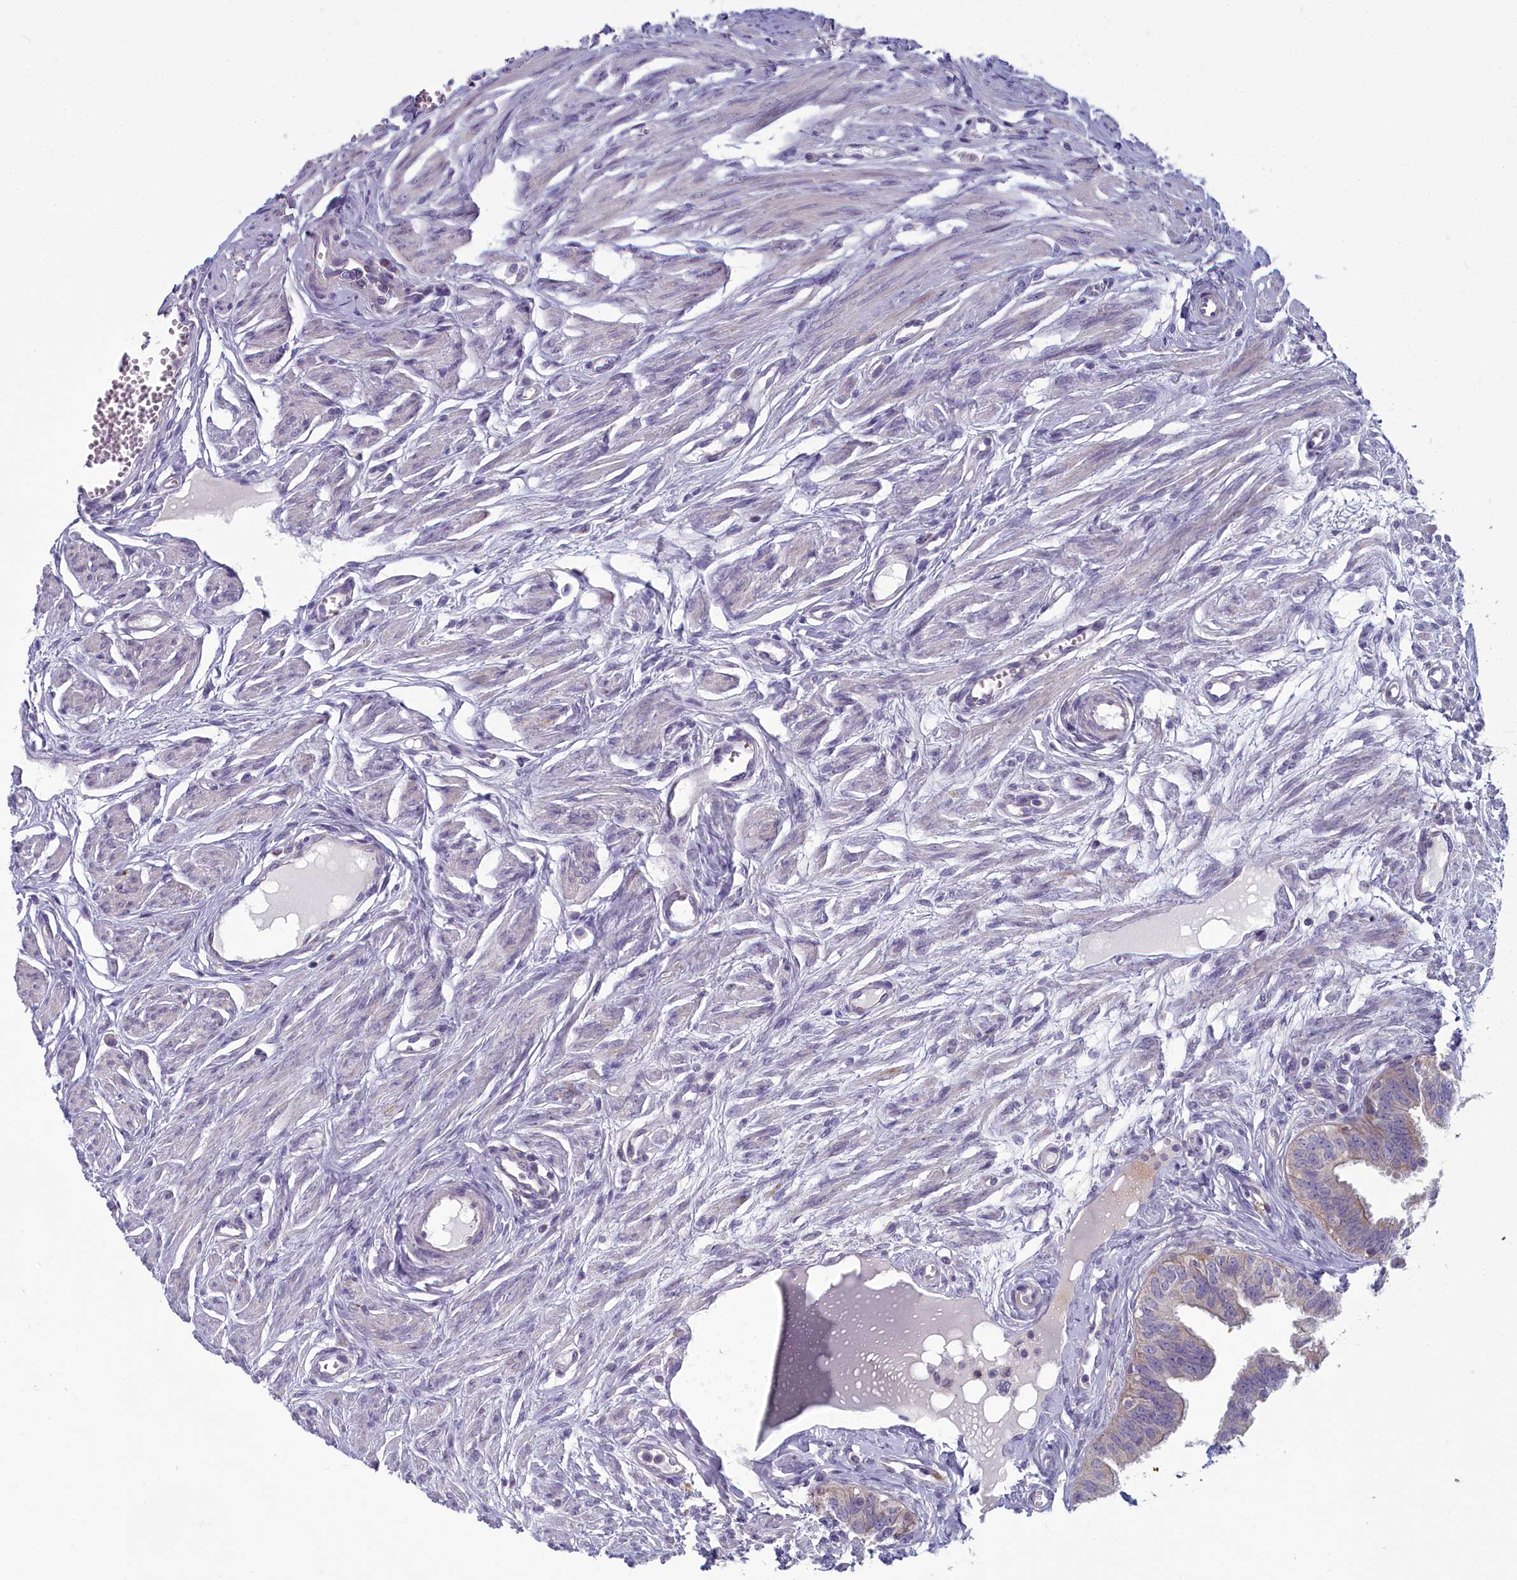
{"staining": {"intensity": "weak", "quantity": "25%-75%", "location": "cytoplasmic/membranous"}, "tissue": "fallopian tube", "cell_type": "Glandular cells", "image_type": "normal", "snomed": [{"axis": "morphology", "description": "Normal tissue, NOS"}, {"axis": "morphology", "description": "Carcinoma, NOS"}, {"axis": "topography", "description": "Fallopian tube"}, {"axis": "topography", "description": "Ovary"}], "caption": "Weak cytoplasmic/membranous protein staining is identified in about 25%-75% of glandular cells in fallopian tube. The protein of interest is stained brown, and the nuclei are stained in blue (DAB IHC with brightfield microscopy, high magnification).", "gene": "INSYN2A", "patient": {"sex": "female", "age": 59}}